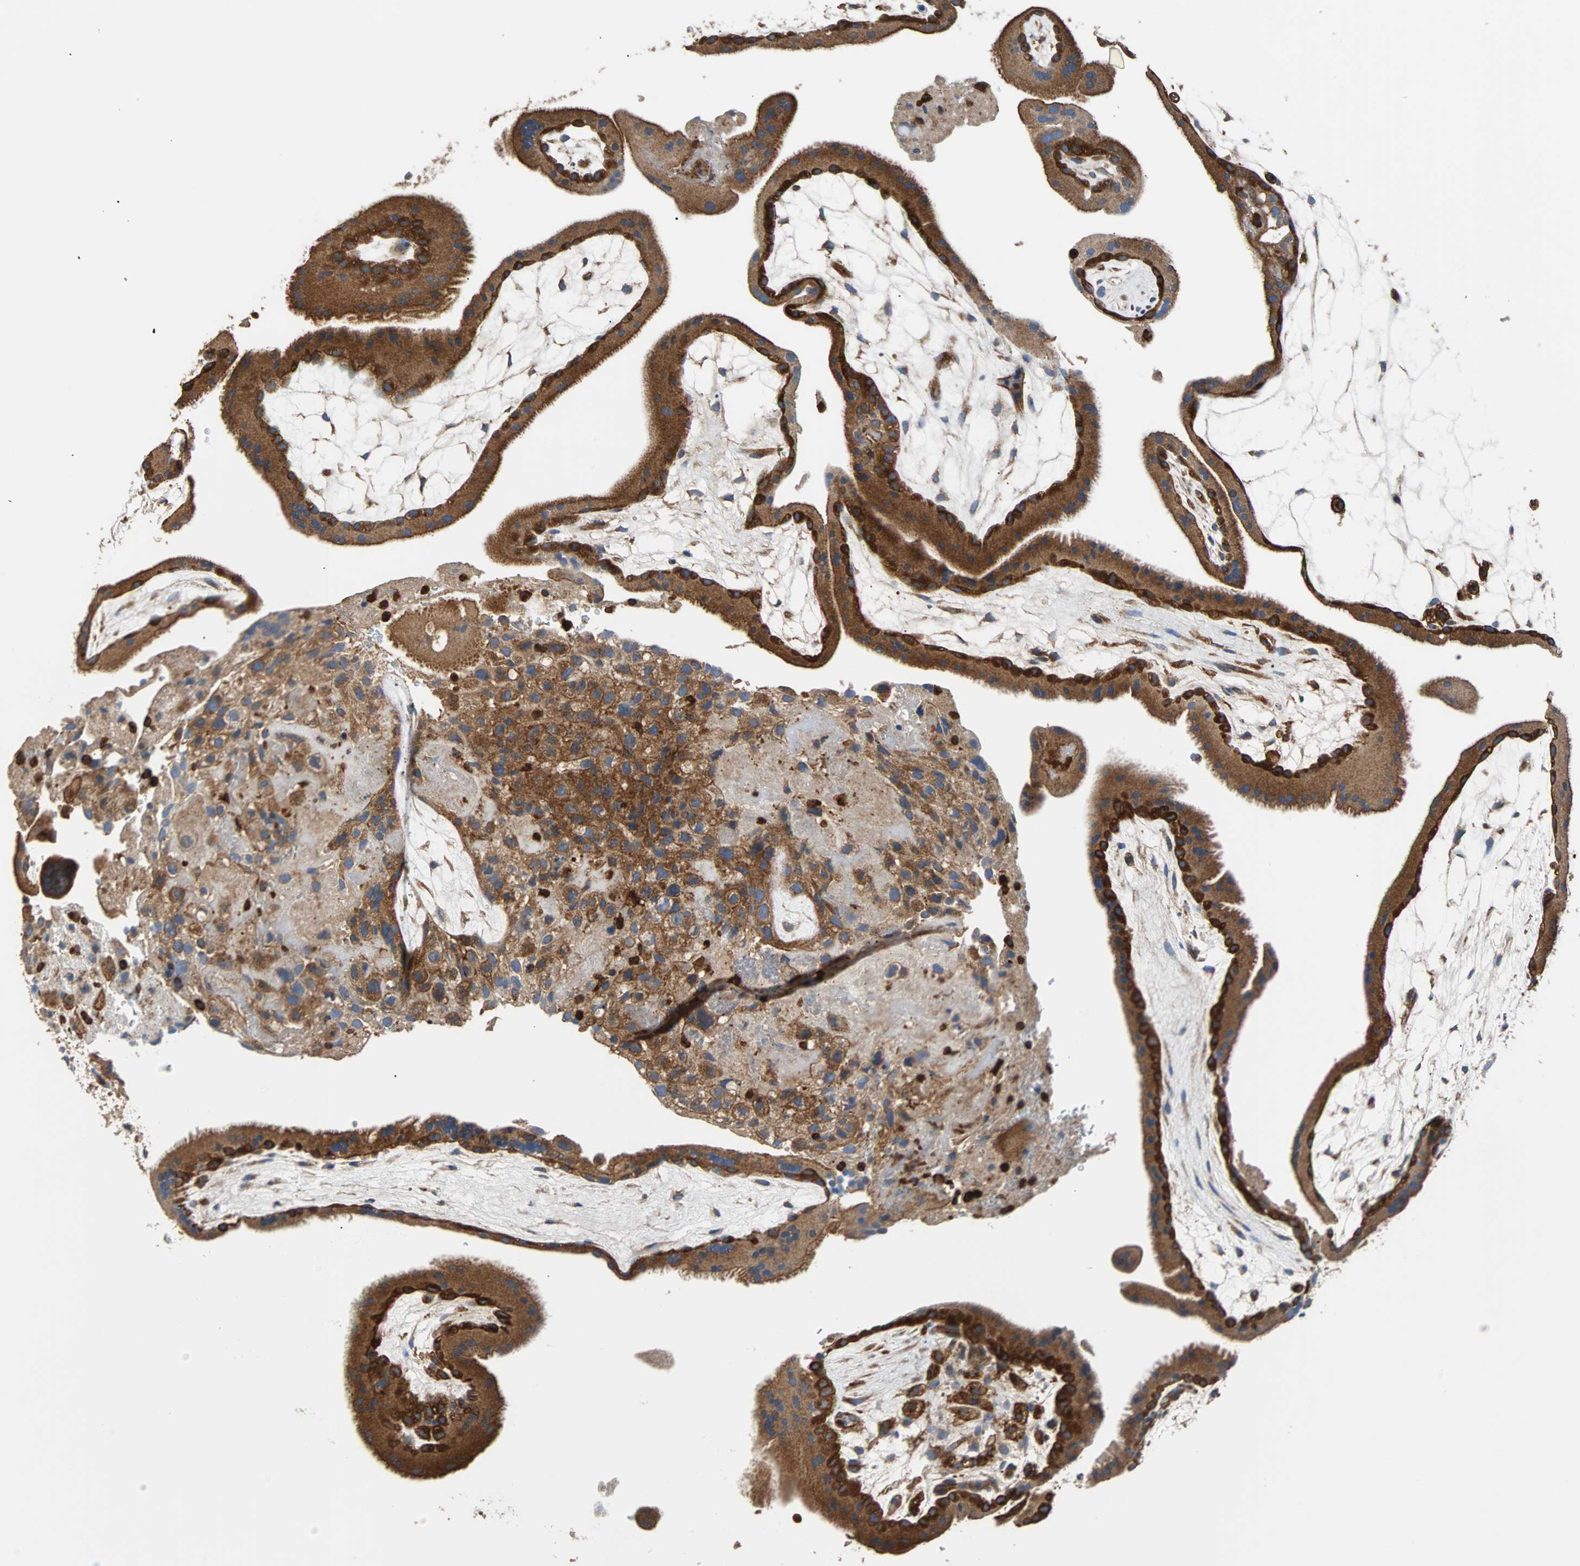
{"staining": {"intensity": "moderate", "quantity": ">75%", "location": "cytoplasmic/membranous"}, "tissue": "placenta", "cell_type": "Decidual cells", "image_type": "normal", "snomed": [{"axis": "morphology", "description": "Normal tissue, NOS"}, {"axis": "topography", "description": "Placenta"}], "caption": "Immunohistochemical staining of normal placenta reveals >75% levels of moderate cytoplasmic/membranous protein staining in approximately >75% of decidual cells.", "gene": "PLCG2", "patient": {"sex": "female", "age": 19}}